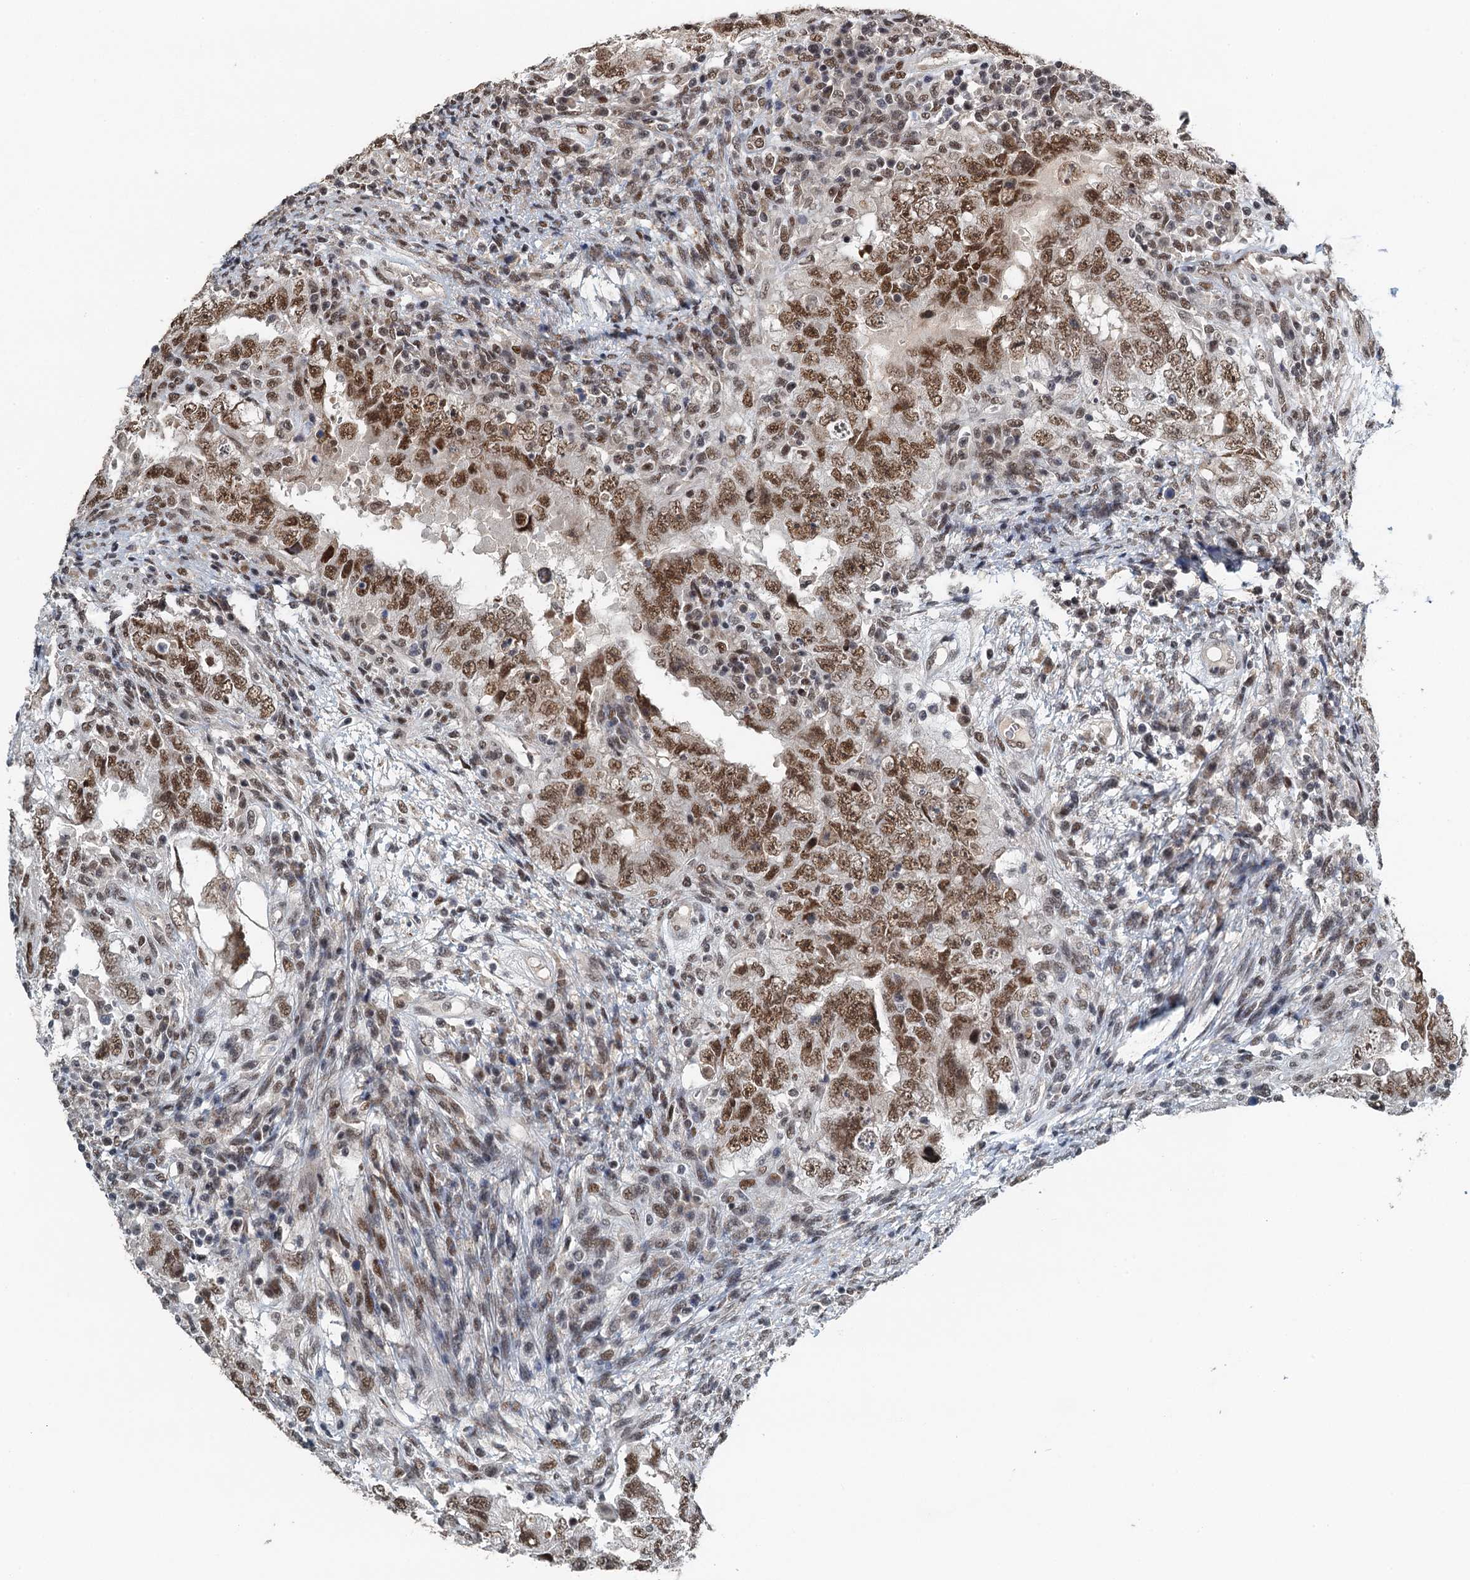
{"staining": {"intensity": "moderate", "quantity": ">75%", "location": "nuclear"}, "tissue": "testis cancer", "cell_type": "Tumor cells", "image_type": "cancer", "snomed": [{"axis": "morphology", "description": "Carcinoma, Embryonal, NOS"}, {"axis": "topography", "description": "Testis"}], "caption": "An image of human testis embryonal carcinoma stained for a protein displays moderate nuclear brown staining in tumor cells.", "gene": "MTA3", "patient": {"sex": "male", "age": 26}}